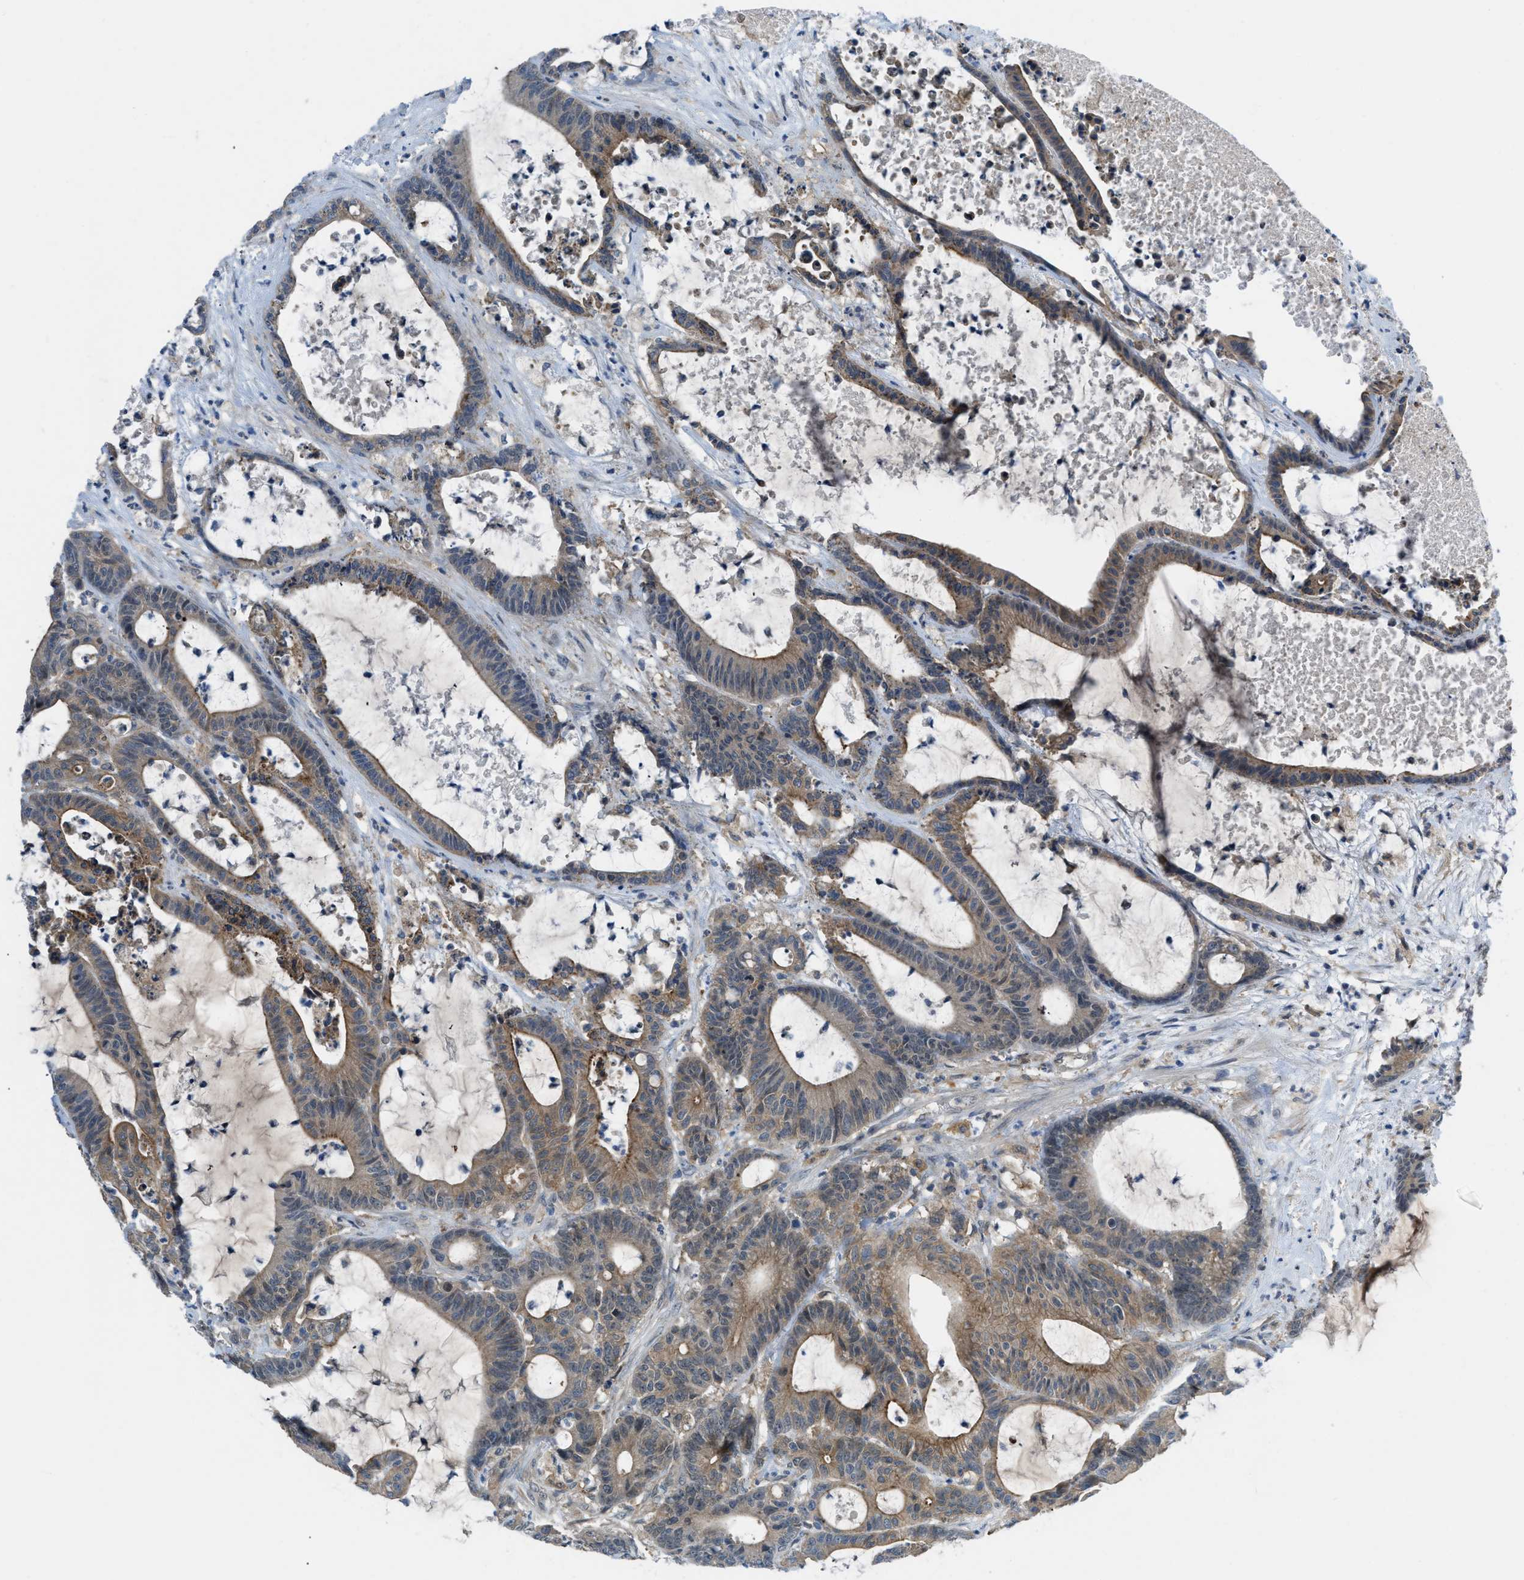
{"staining": {"intensity": "moderate", "quantity": ">75%", "location": "cytoplasmic/membranous"}, "tissue": "colorectal cancer", "cell_type": "Tumor cells", "image_type": "cancer", "snomed": [{"axis": "morphology", "description": "Adenocarcinoma, NOS"}, {"axis": "topography", "description": "Colon"}], "caption": "This histopathology image shows adenocarcinoma (colorectal) stained with IHC to label a protein in brown. The cytoplasmic/membranous of tumor cells show moderate positivity for the protein. Nuclei are counter-stained blue.", "gene": "BAZ2B", "patient": {"sex": "female", "age": 84}}